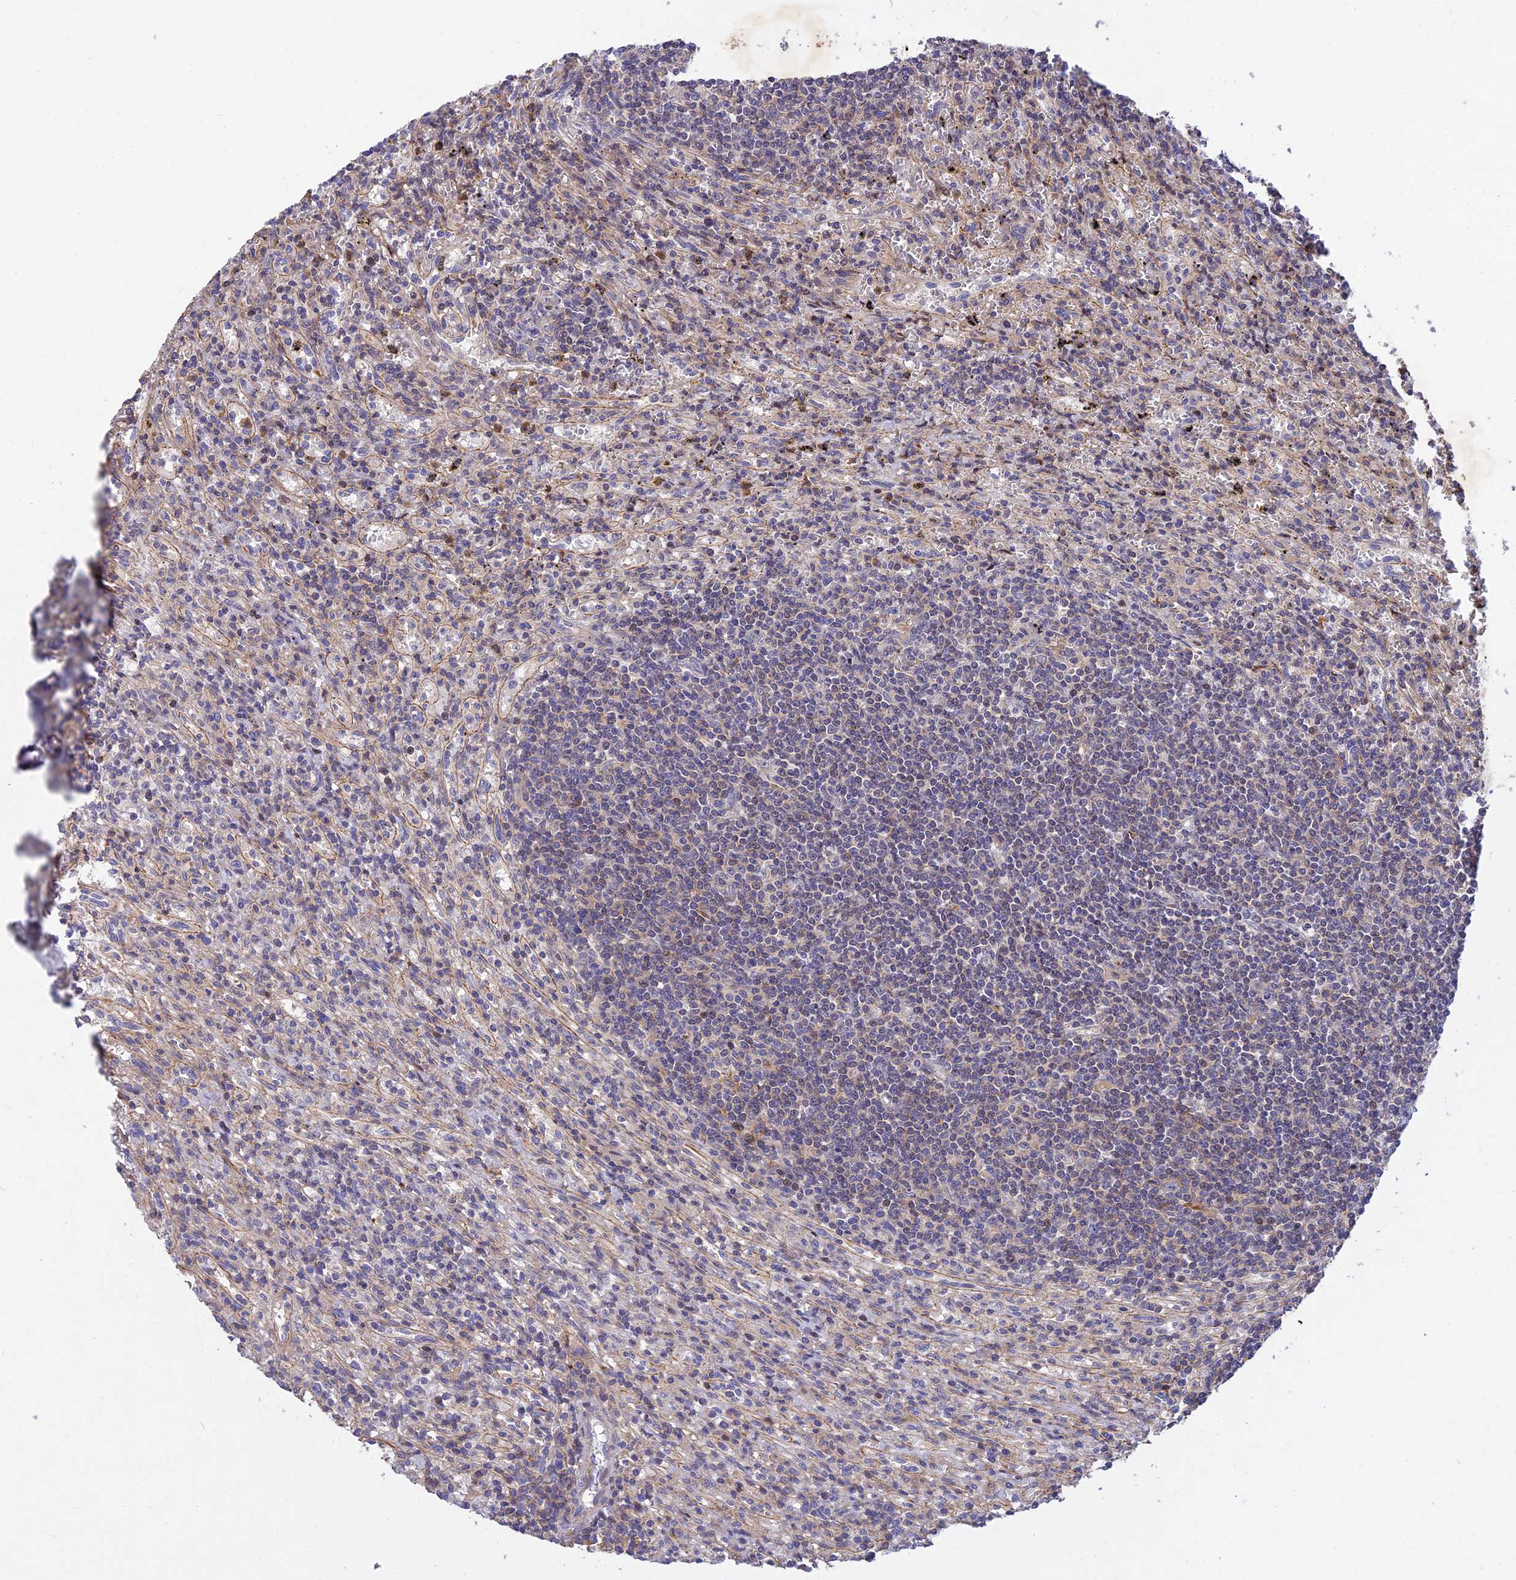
{"staining": {"intensity": "negative", "quantity": "none", "location": "none"}, "tissue": "lymphoma", "cell_type": "Tumor cells", "image_type": "cancer", "snomed": [{"axis": "morphology", "description": "Malignant lymphoma, non-Hodgkin's type, Low grade"}, {"axis": "topography", "description": "Spleen"}], "caption": "Tumor cells show no significant protein positivity in lymphoma.", "gene": "RELCH", "patient": {"sex": "male", "age": 76}}